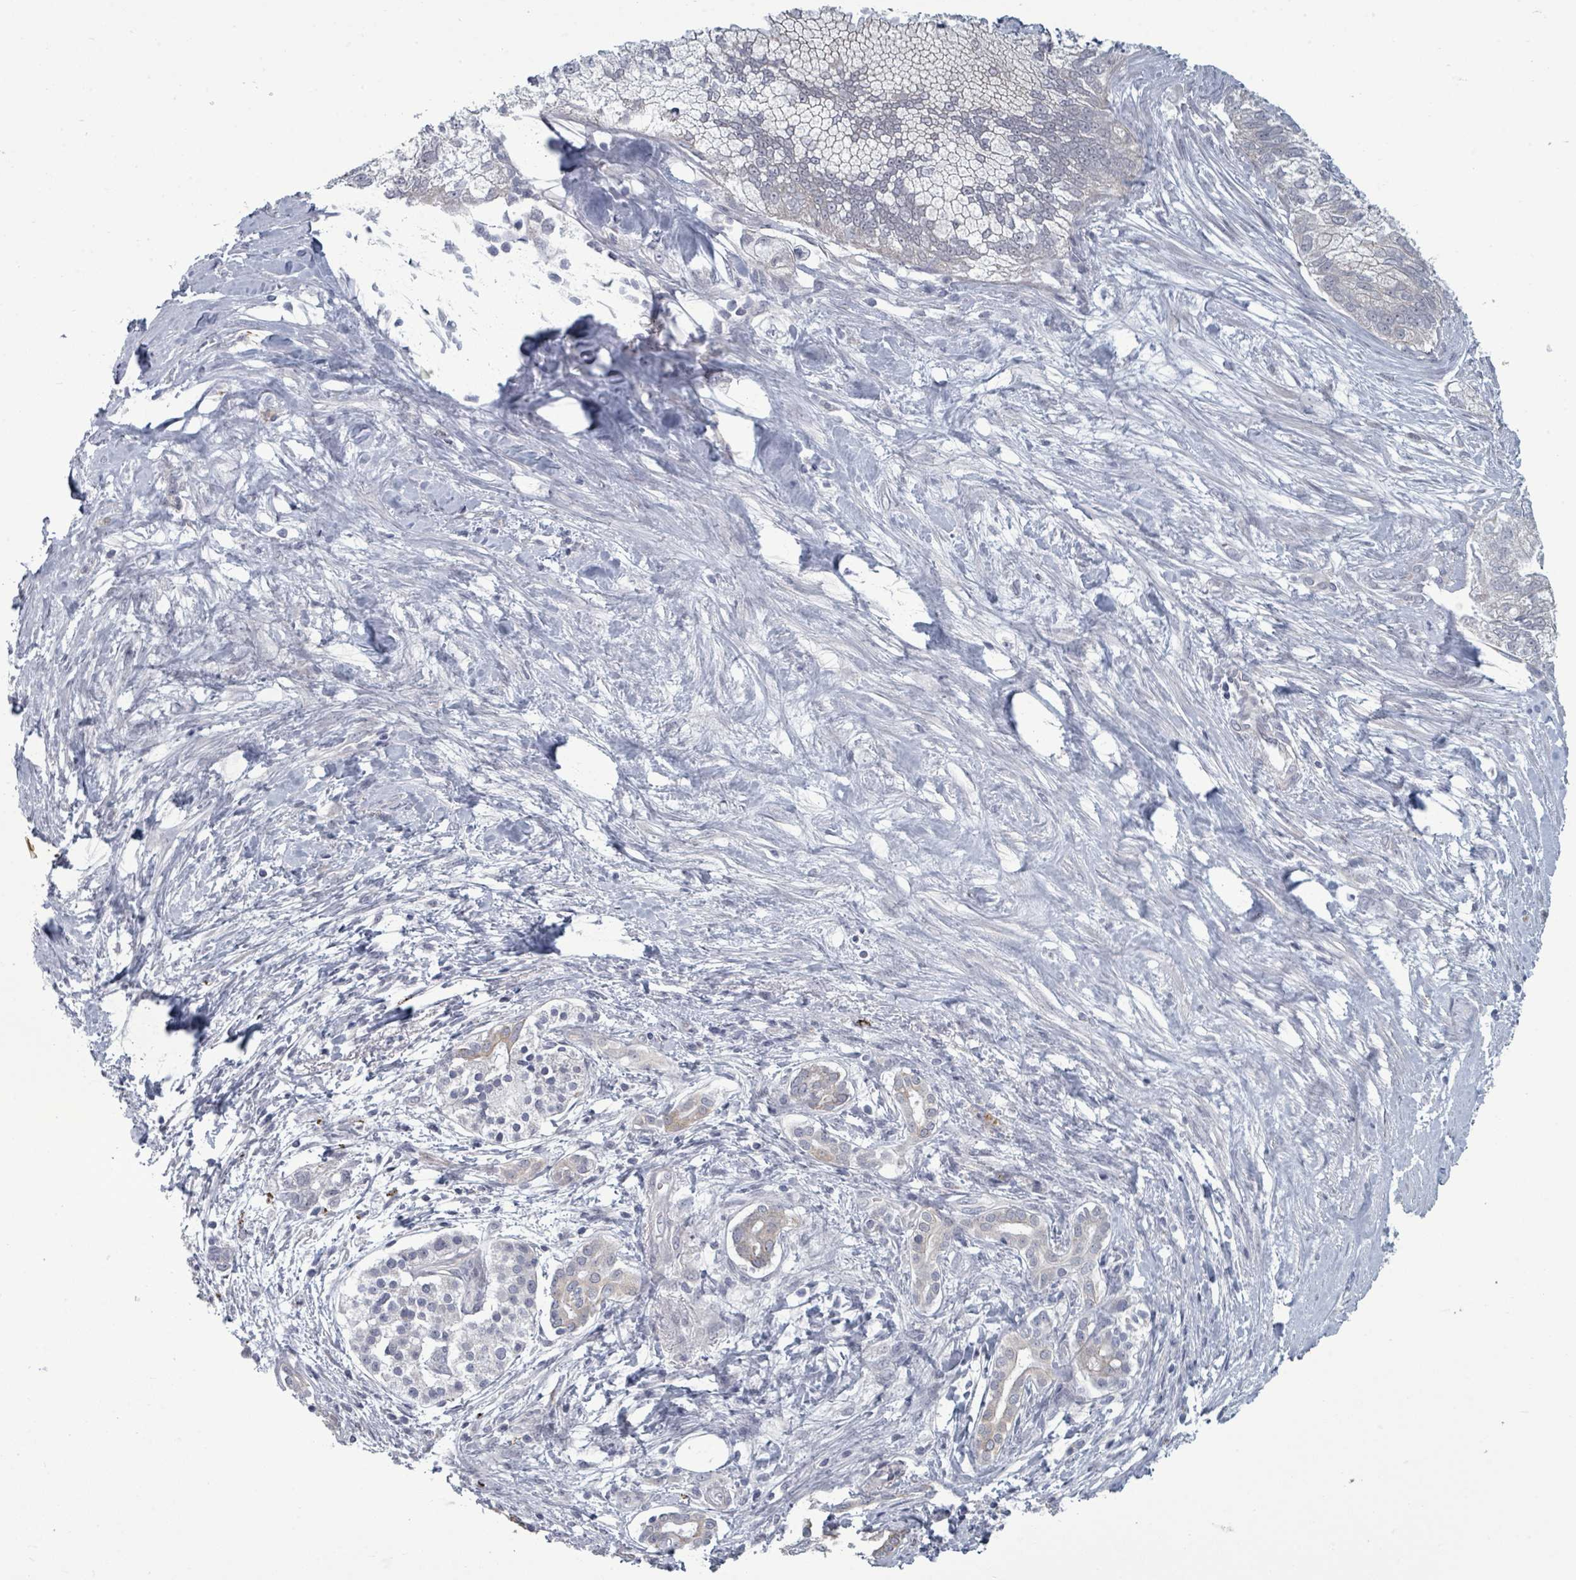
{"staining": {"intensity": "weak", "quantity": "25%-75%", "location": "cytoplasmic/membranous"}, "tissue": "pancreatic cancer", "cell_type": "Tumor cells", "image_type": "cancer", "snomed": [{"axis": "morphology", "description": "Adenocarcinoma, NOS"}, {"axis": "topography", "description": "Pancreas"}], "caption": "Pancreatic cancer (adenocarcinoma) stained with immunohistochemistry demonstrates weak cytoplasmic/membranous staining in approximately 25%-75% of tumor cells.", "gene": "ASB12", "patient": {"sex": "male", "age": 70}}